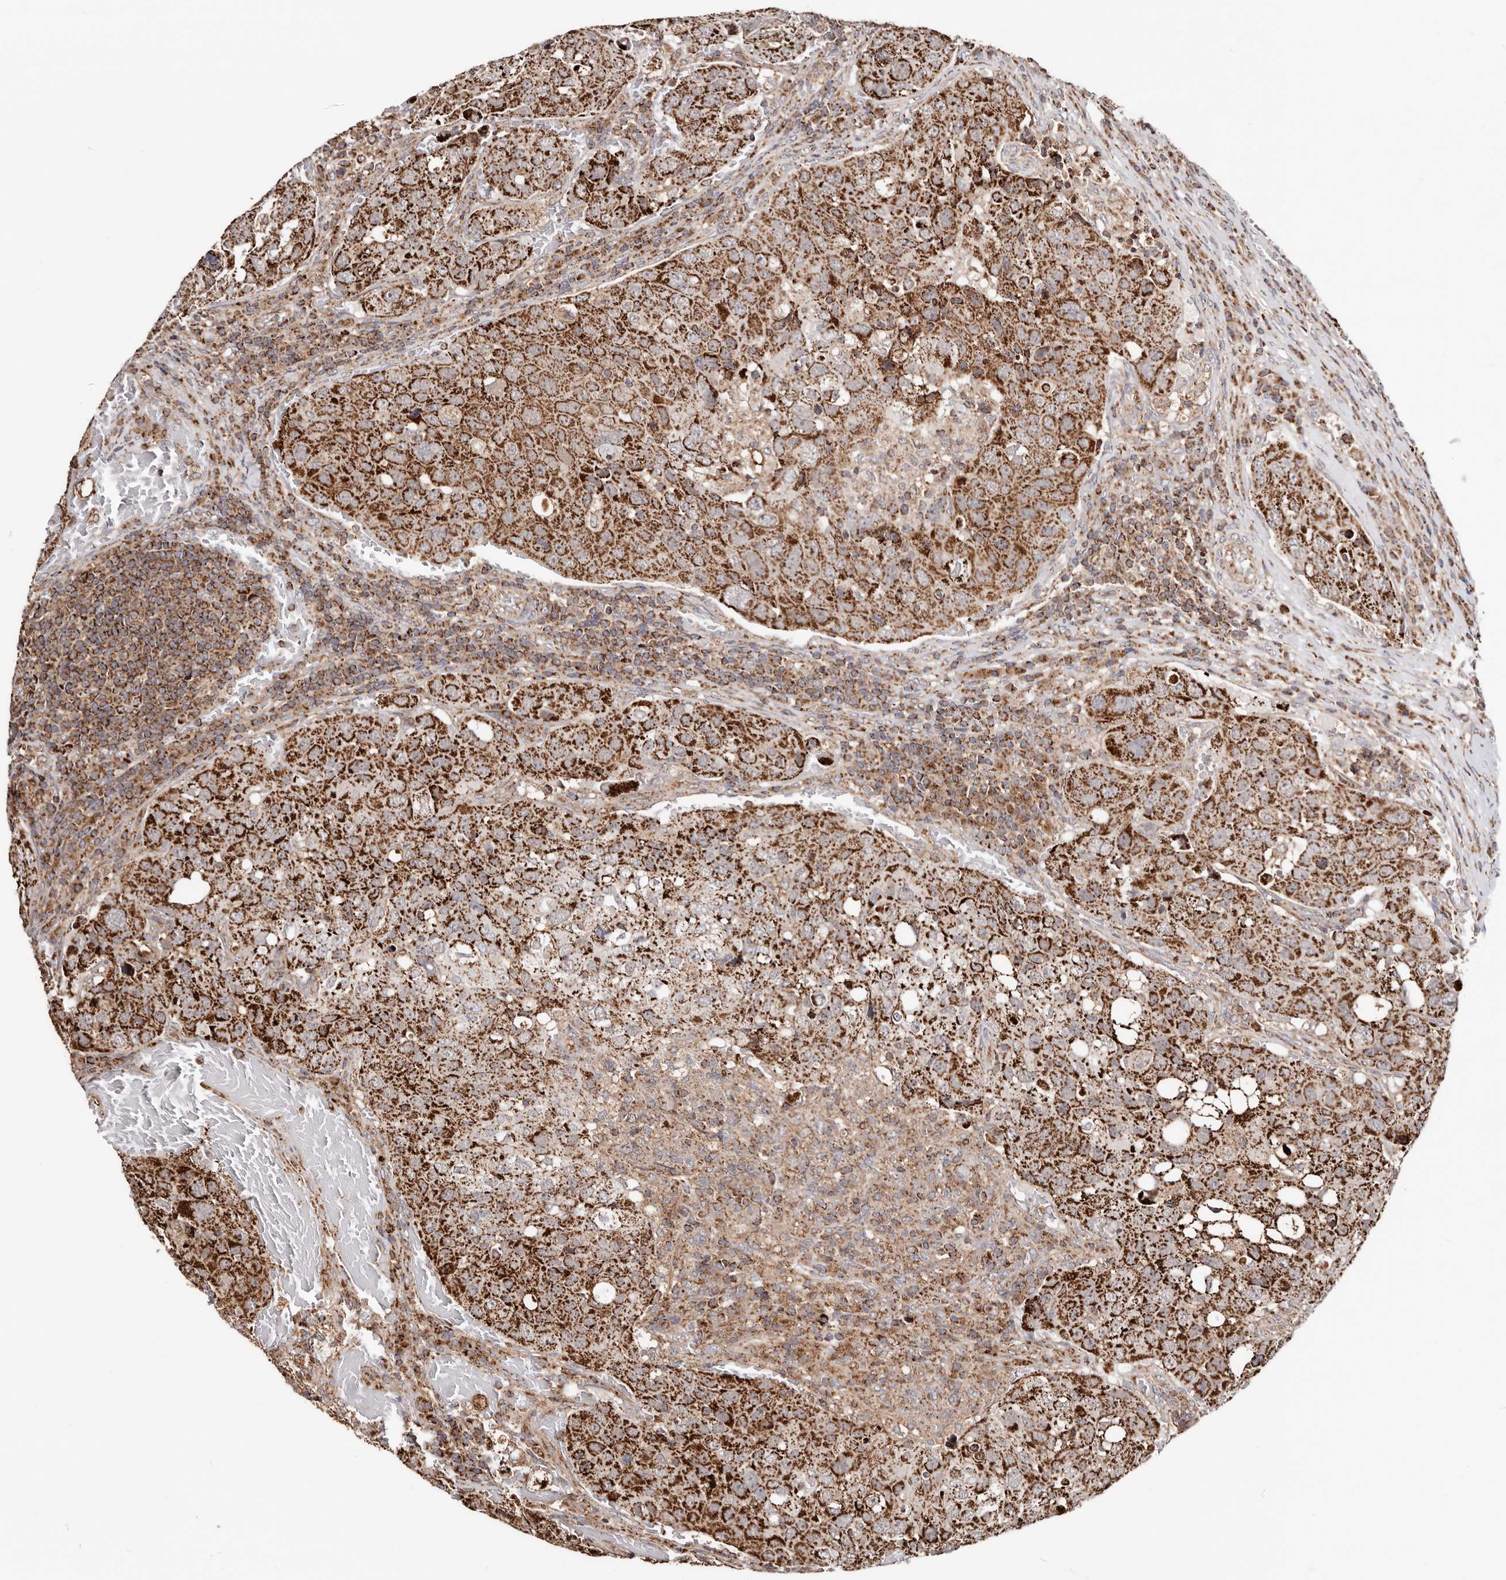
{"staining": {"intensity": "strong", "quantity": ">75%", "location": "cytoplasmic/membranous"}, "tissue": "urothelial cancer", "cell_type": "Tumor cells", "image_type": "cancer", "snomed": [{"axis": "morphology", "description": "Urothelial carcinoma, High grade"}, {"axis": "topography", "description": "Lymph node"}, {"axis": "topography", "description": "Urinary bladder"}], "caption": "Protein expression analysis of high-grade urothelial carcinoma demonstrates strong cytoplasmic/membranous expression in about >75% of tumor cells. (DAB IHC with brightfield microscopy, high magnification).", "gene": "PRKACB", "patient": {"sex": "male", "age": 51}}